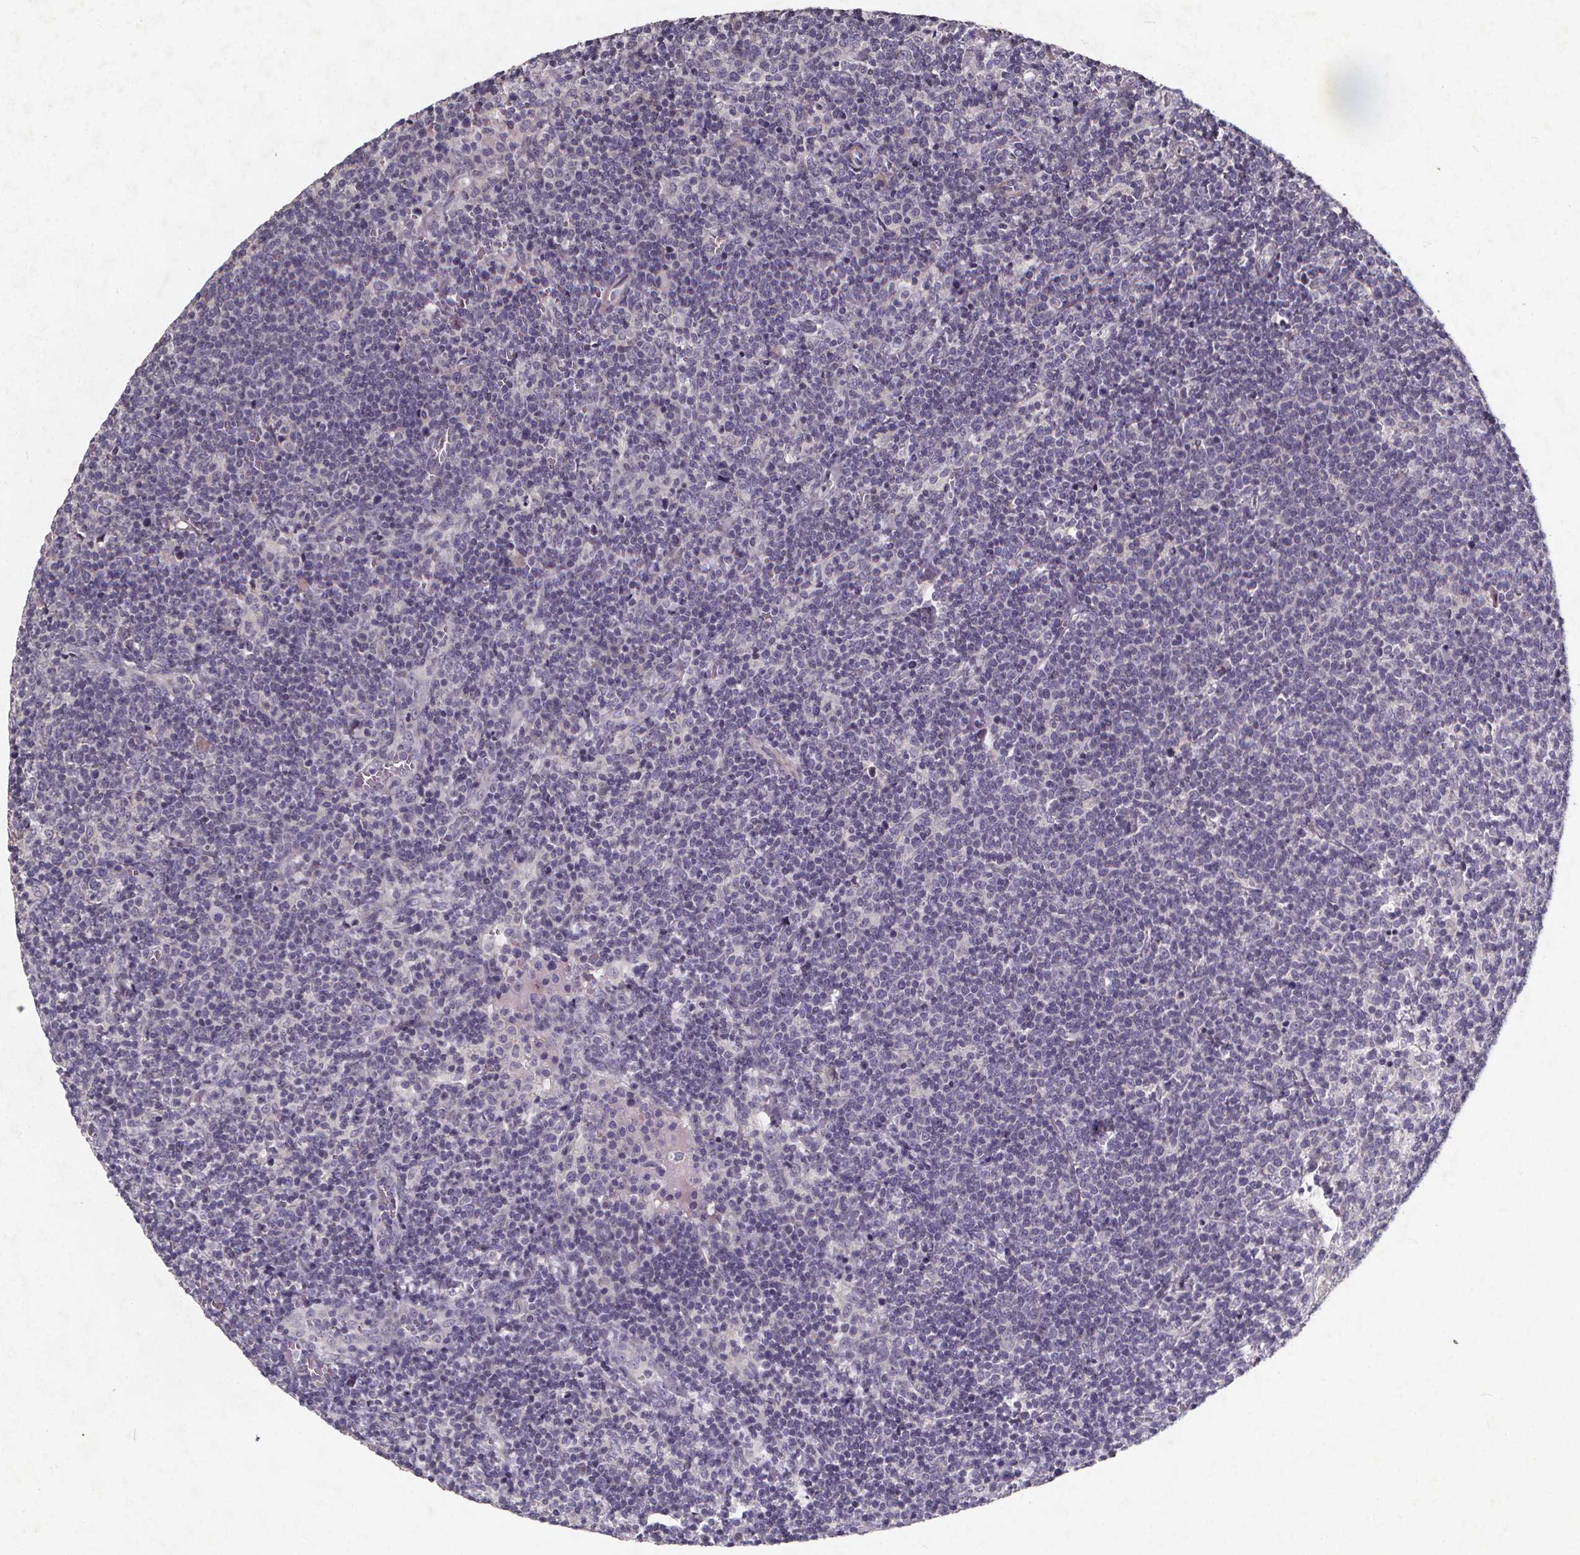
{"staining": {"intensity": "negative", "quantity": "none", "location": "none"}, "tissue": "lymphoma", "cell_type": "Tumor cells", "image_type": "cancer", "snomed": [{"axis": "morphology", "description": "Malignant lymphoma, non-Hodgkin's type, High grade"}, {"axis": "topography", "description": "Lymph node"}], "caption": "Malignant lymphoma, non-Hodgkin's type (high-grade) stained for a protein using IHC reveals no staining tumor cells.", "gene": "TSPAN14", "patient": {"sex": "male", "age": 61}}